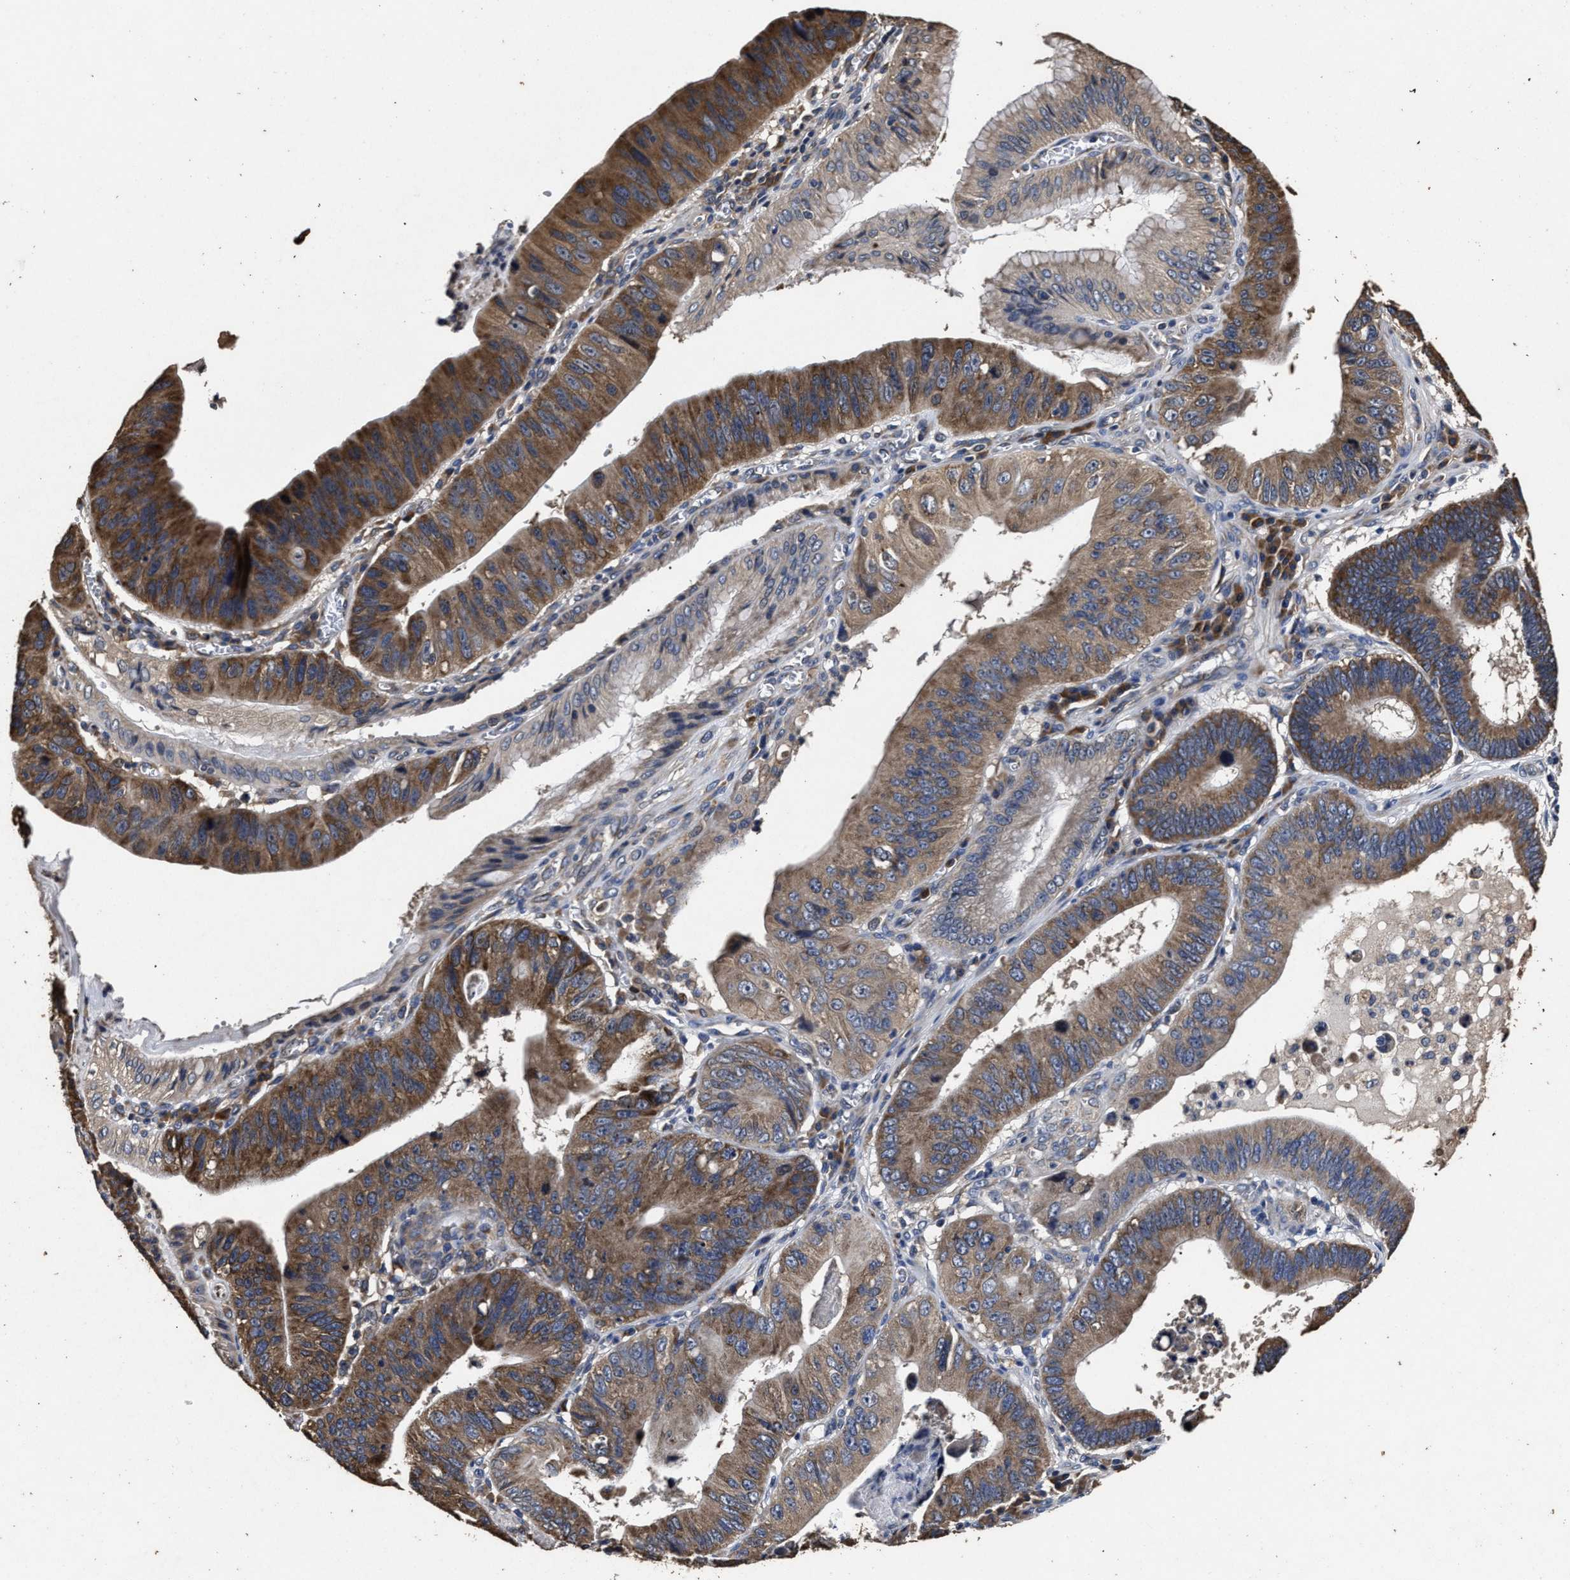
{"staining": {"intensity": "moderate", "quantity": ">75%", "location": "cytoplasmic/membranous"}, "tissue": "stomach cancer", "cell_type": "Tumor cells", "image_type": "cancer", "snomed": [{"axis": "morphology", "description": "Adenocarcinoma, NOS"}, {"axis": "topography", "description": "Stomach"}], "caption": "Immunohistochemistry (IHC) (DAB (3,3'-diaminobenzidine)) staining of stomach cancer reveals moderate cytoplasmic/membranous protein expression in about >75% of tumor cells. The protein is shown in brown color, while the nuclei are stained blue.", "gene": "PPM1K", "patient": {"sex": "male", "age": 59}}